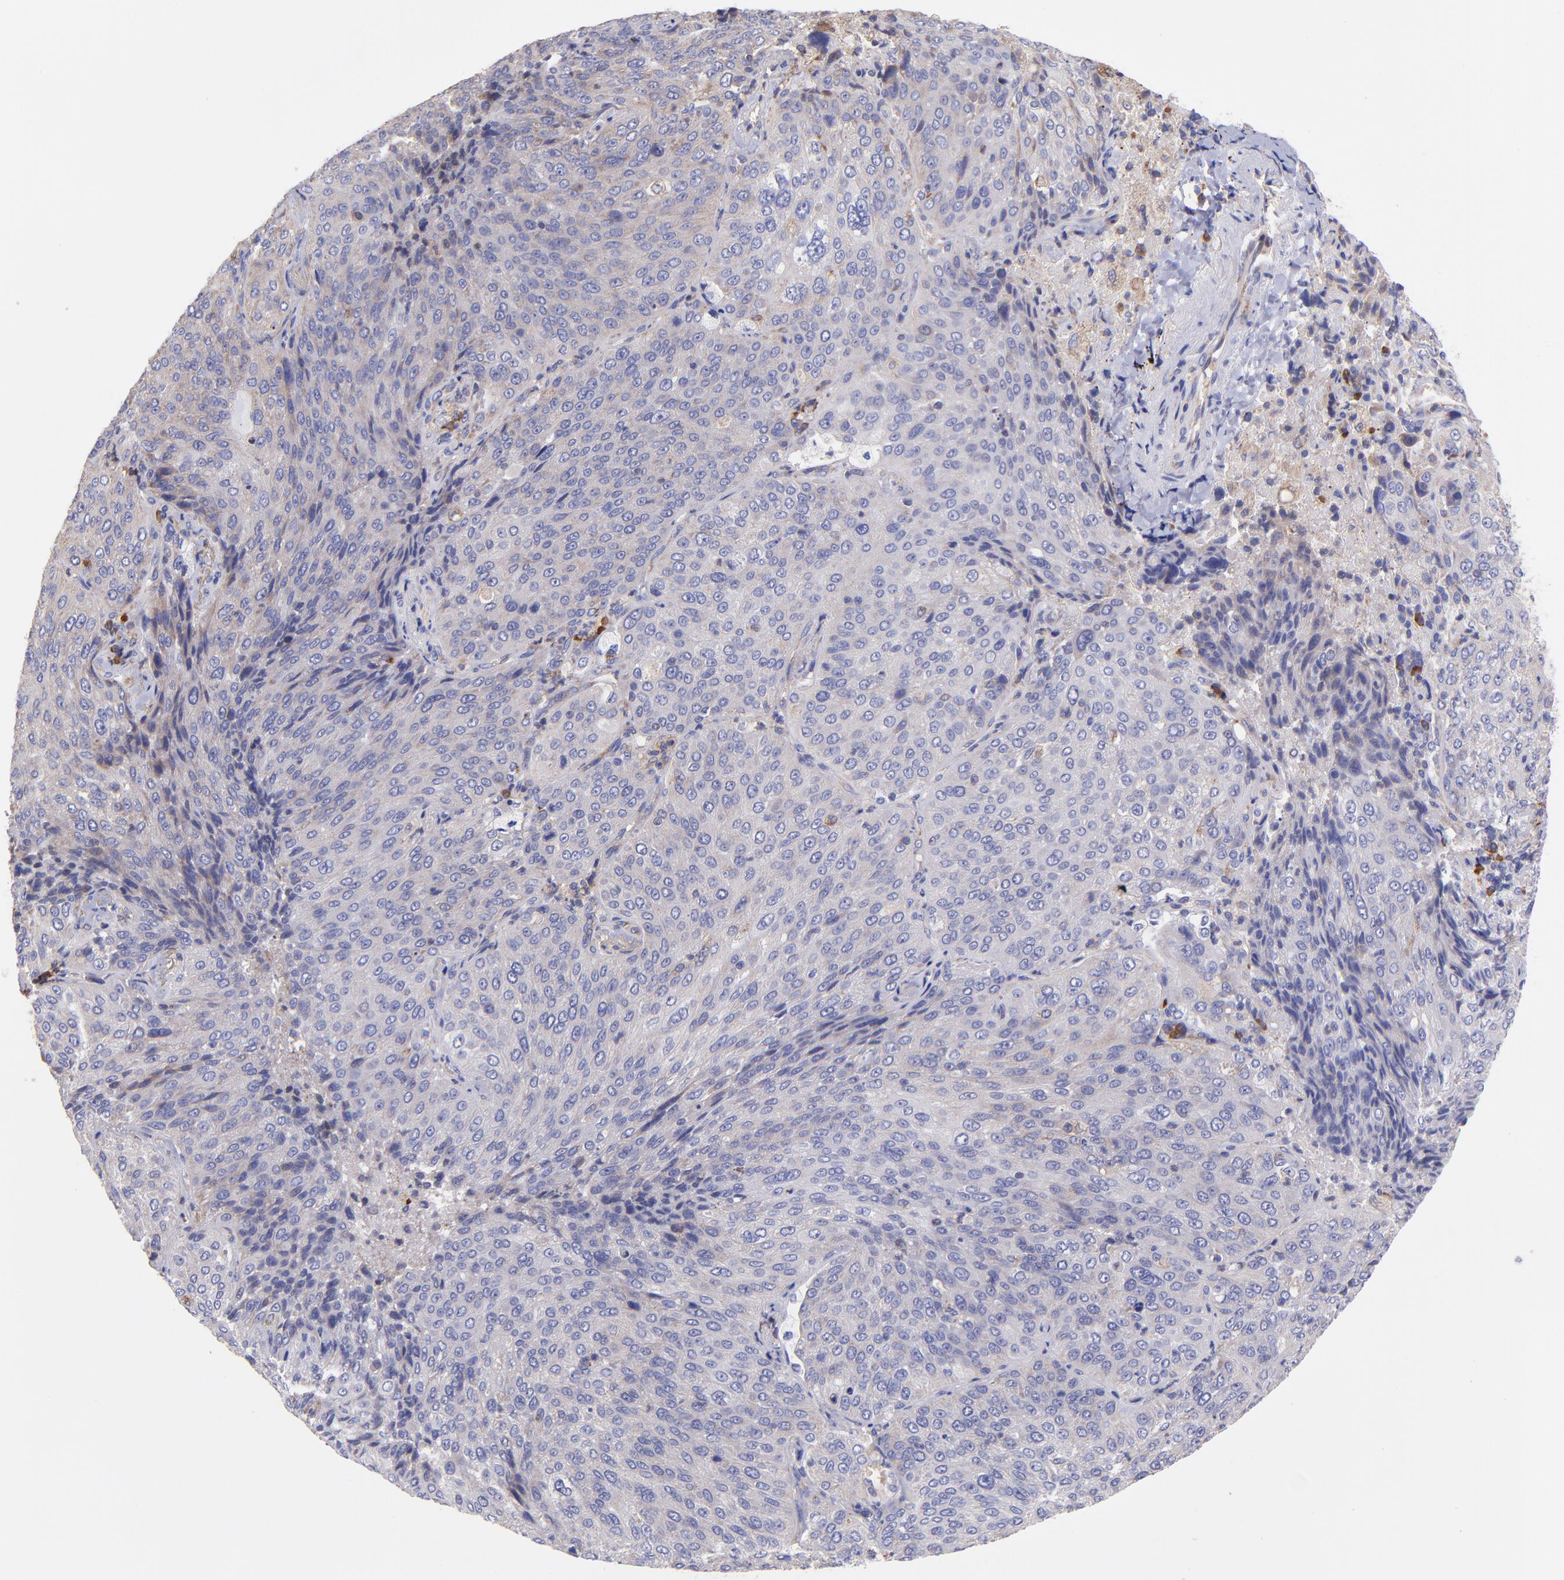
{"staining": {"intensity": "negative", "quantity": "none", "location": "none"}, "tissue": "lung cancer", "cell_type": "Tumor cells", "image_type": "cancer", "snomed": [{"axis": "morphology", "description": "Squamous cell carcinoma, NOS"}, {"axis": "topography", "description": "Lung"}], "caption": "This is an immunohistochemistry (IHC) micrograph of lung cancer (squamous cell carcinoma). There is no staining in tumor cells.", "gene": "PREX1", "patient": {"sex": "male", "age": 54}}